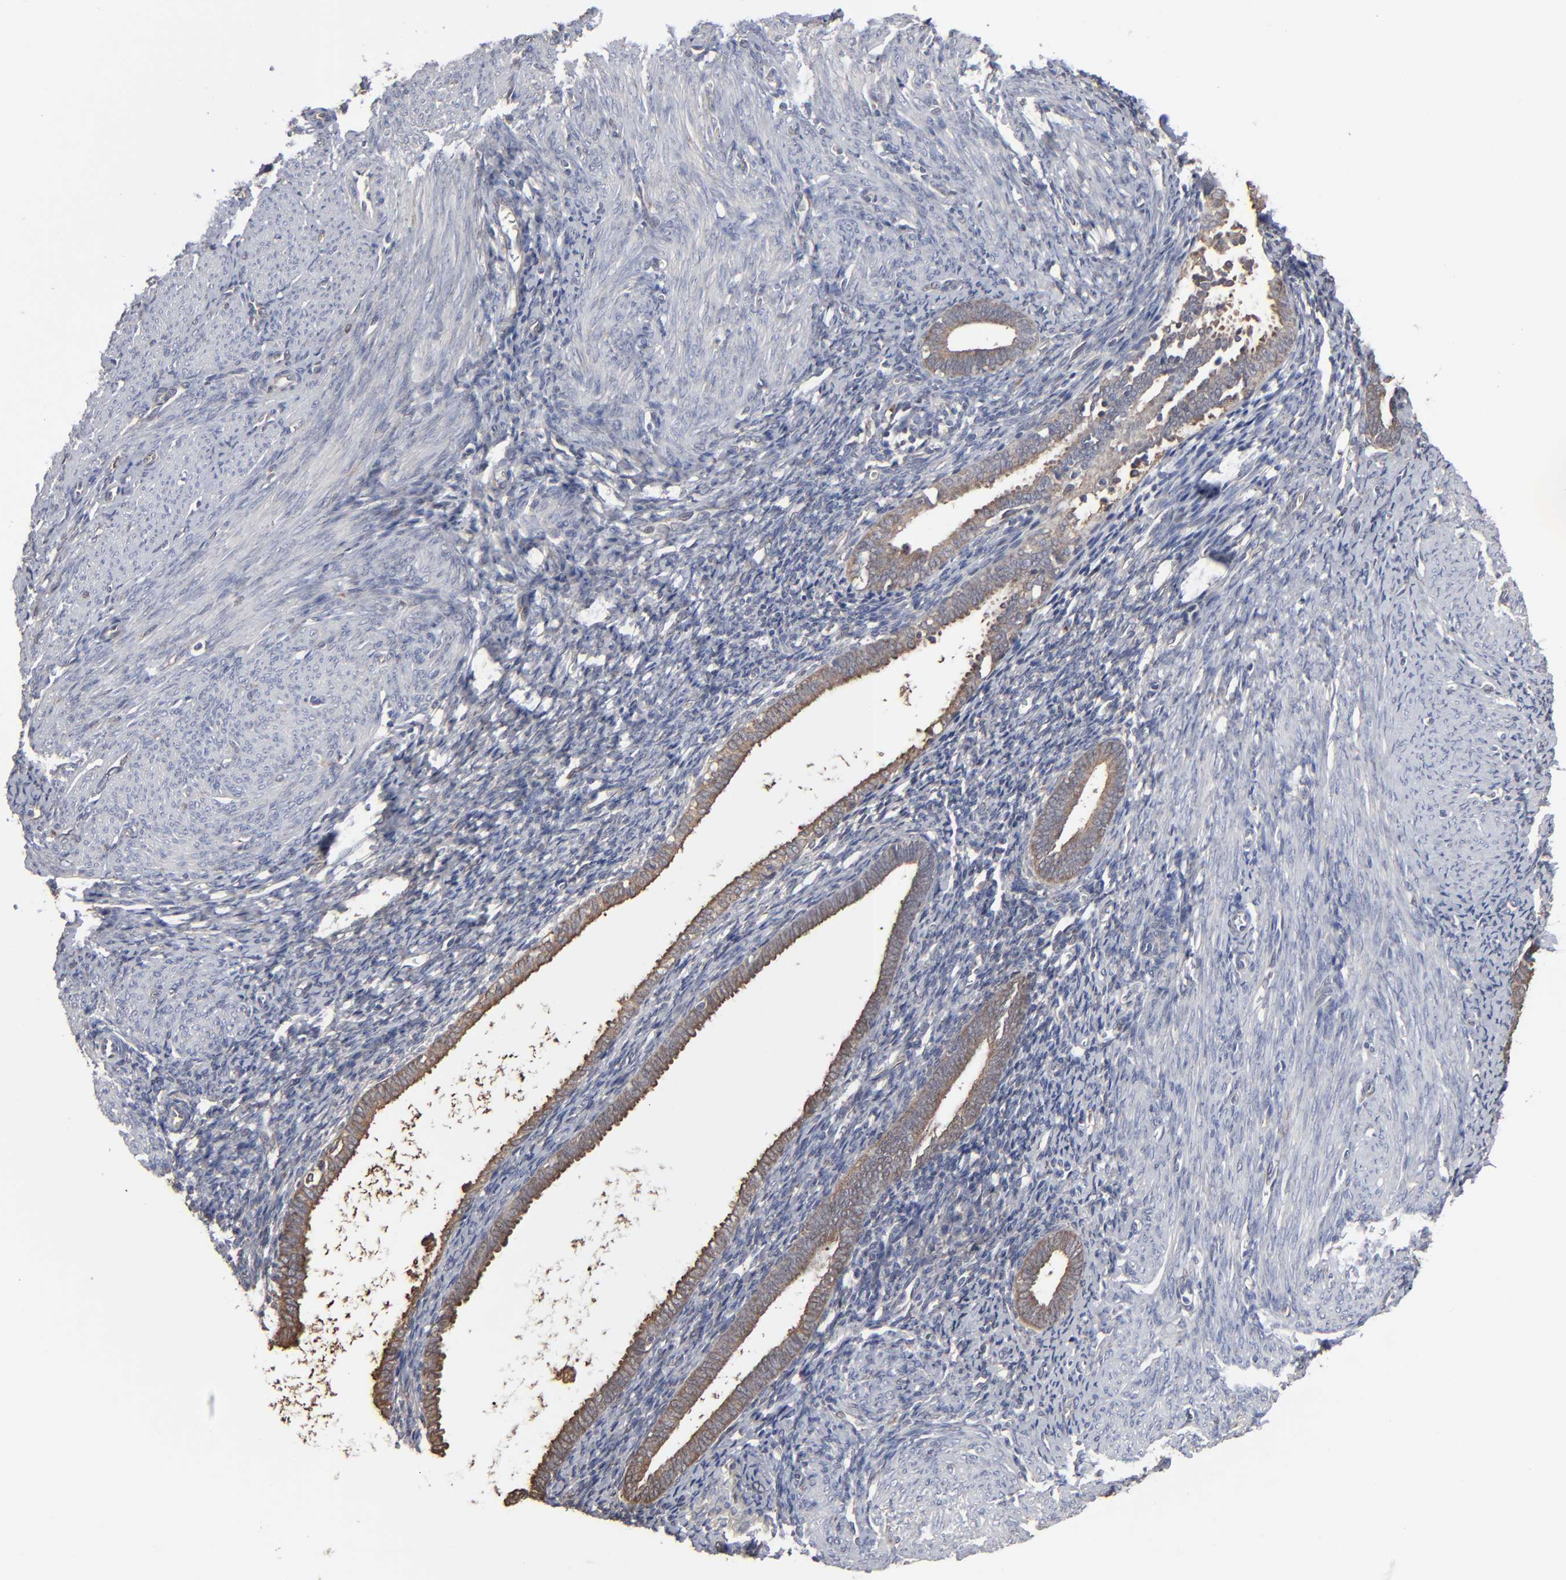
{"staining": {"intensity": "weak", "quantity": "25%-75%", "location": "cytoplasmic/membranous"}, "tissue": "endometrium", "cell_type": "Cells in endometrial stroma", "image_type": "normal", "snomed": [{"axis": "morphology", "description": "Normal tissue, NOS"}, {"axis": "topography", "description": "Smooth muscle"}, {"axis": "topography", "description": "Endometrium"}], "caption": "Endometrium stained with immunohistochemistry (IHC) exhibits weak cytoplasmic/membranous staining in approximately 25%-75% of cells in endometrial stroma. (Stains: DAB (3,3'-diaminobenzidine) in brown, nuclei in blue, Microscopy: brightfield microscopy at high magnification).", "gene": "NME1", "patient": {"sex": "female", "age": 57}}